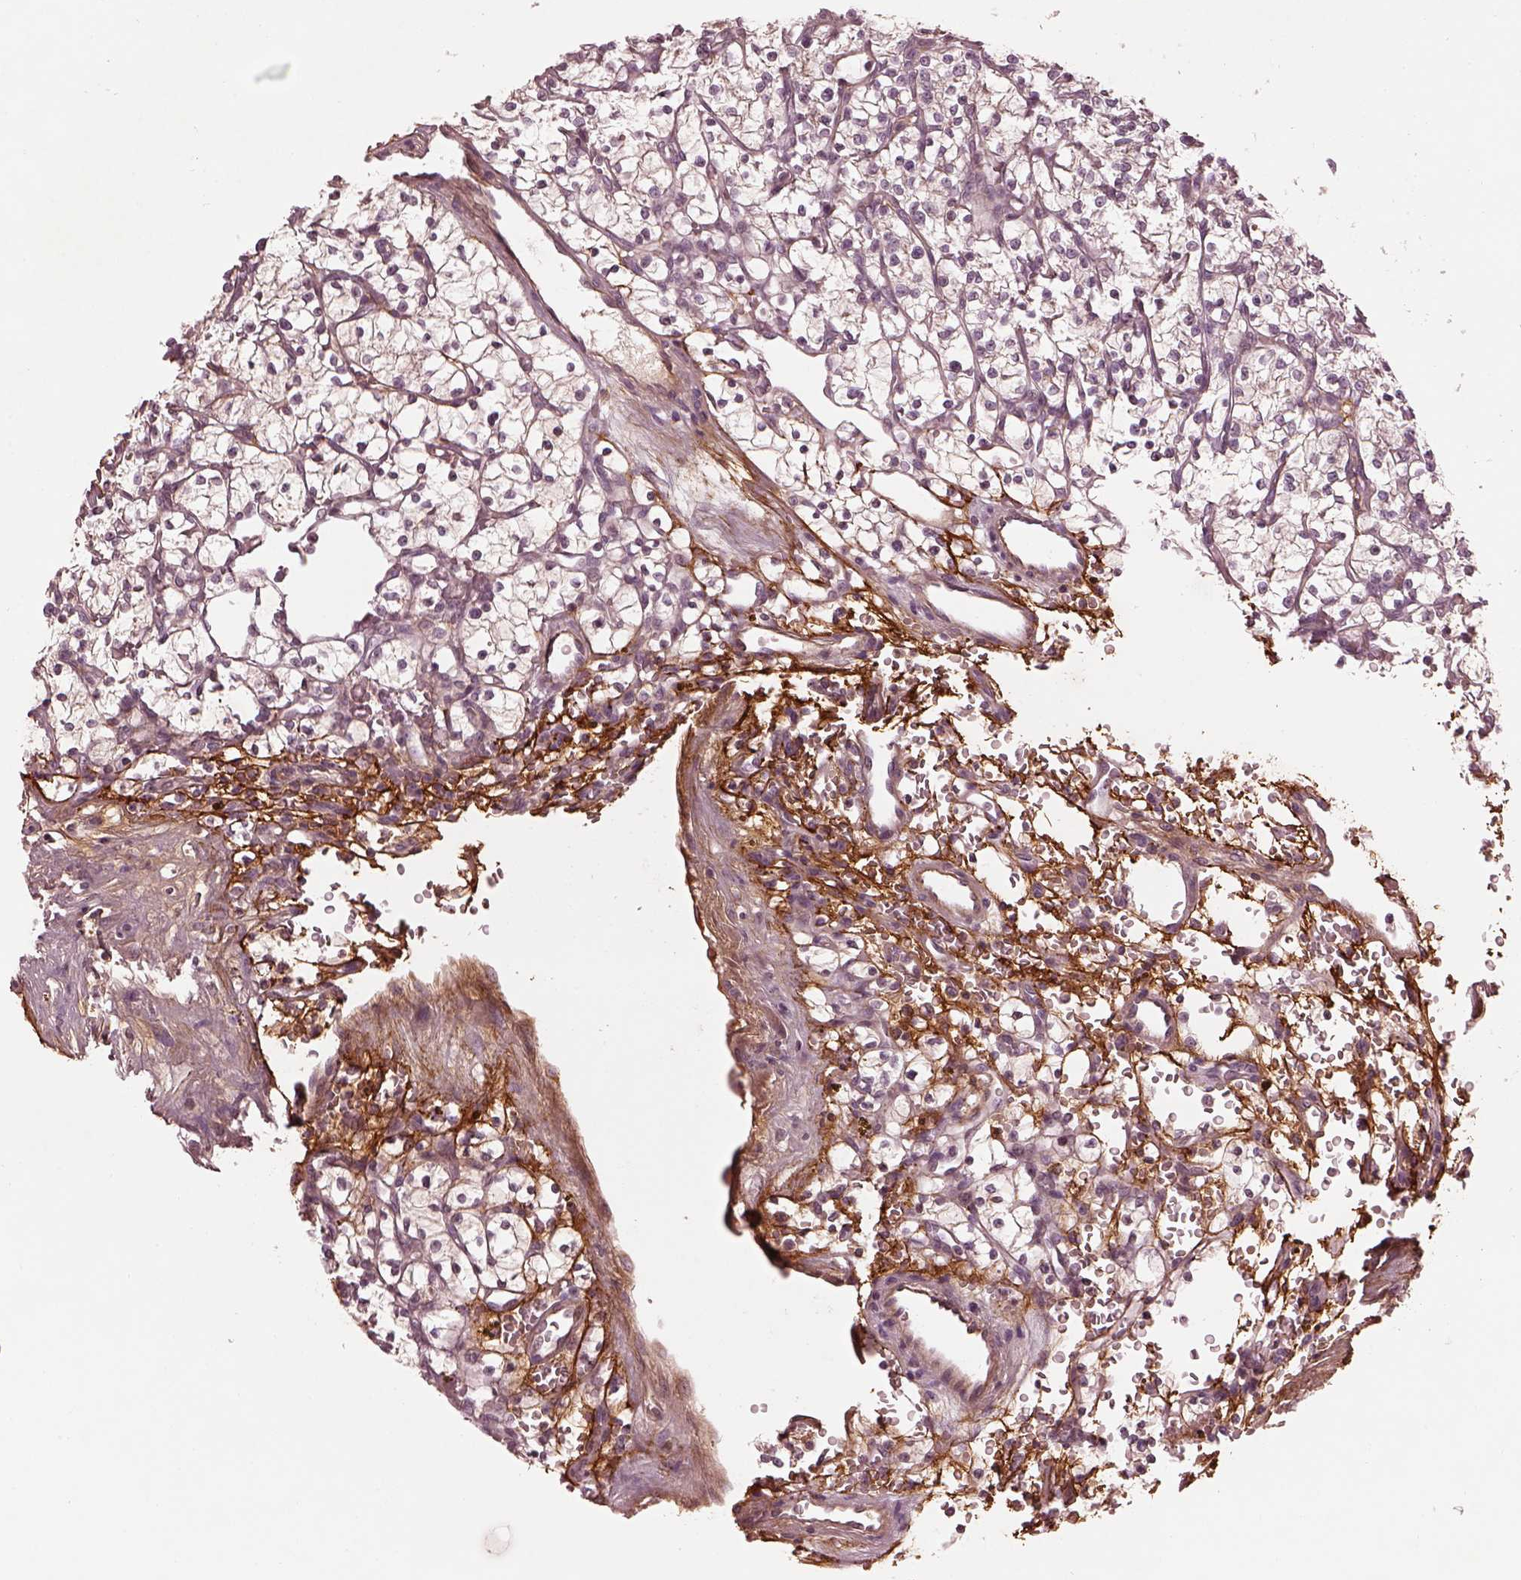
{"staining": {"intensity": "negative", "quantity": "none", "location": "none"}, "tissue": "renal cancer", "cell_type": "Tumor cells", "image_type": "cancer", "snomed": [{"axis": "morphology", "description": "Adenocarcinoma, NOS"}, {"axis": "topography", "description": "Kidney"}], "caption": "Immunohistochemical staining of renal adenocarcinoma demonstrates no significant positivity in tumor cells.", "gene": "EFEMP1", "patient": {"sex": "female", "age": 64}}